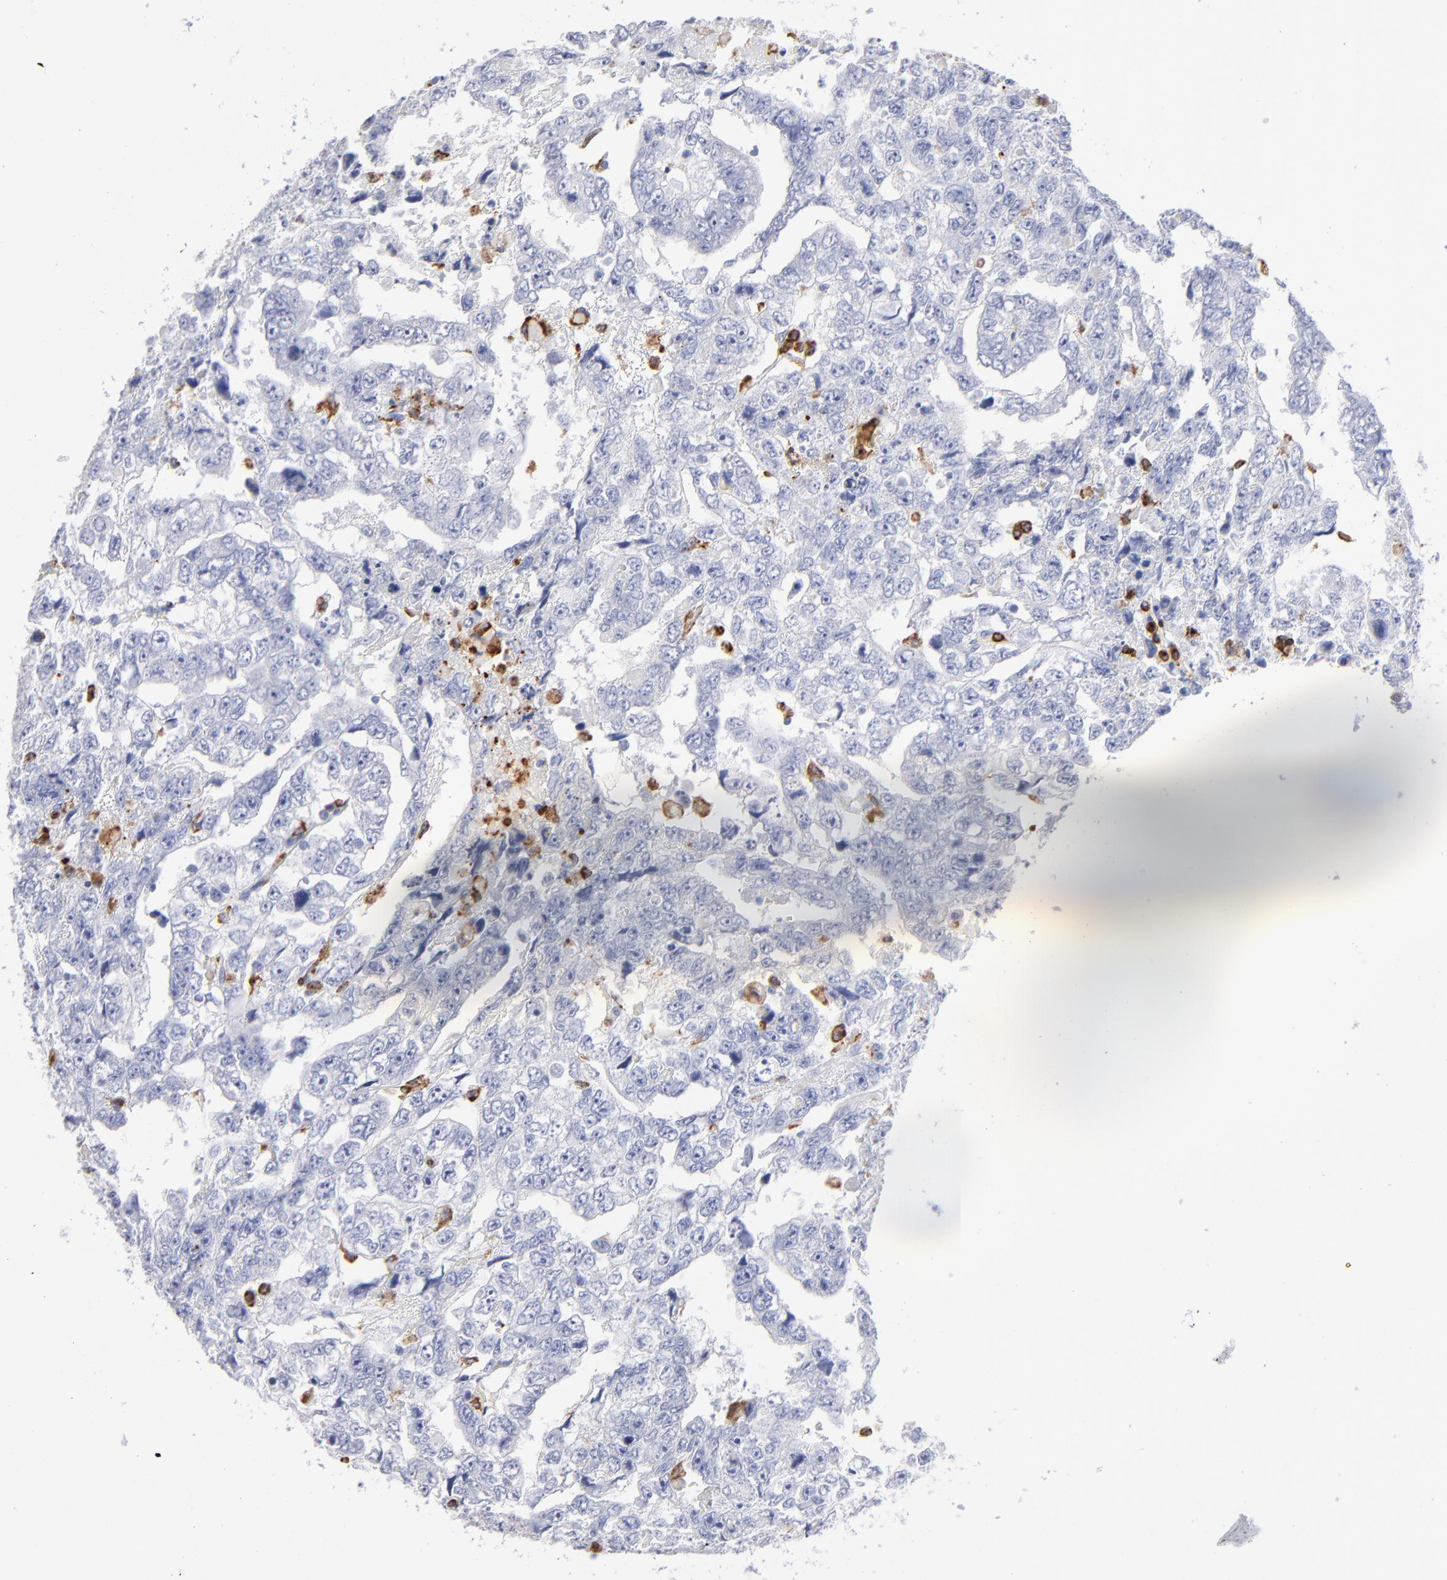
{"staining": {"intensity": "negative", "quantity": "none", "location": "none"}, "tissue": "testis cancer", "cell_type": "Tumor cells", "image_type": "cancer", "snomed": [{"axis": "morphology", "description": "Carcinoma, Embryonal, NOS"}, {"axis": "topography", "description": "Testis"}], "caption": "There is no significant staining in tumor cells of testis embryonal carcinoma.", "gene": "CD180", "patient": {"sex": "male", "age": 36}}